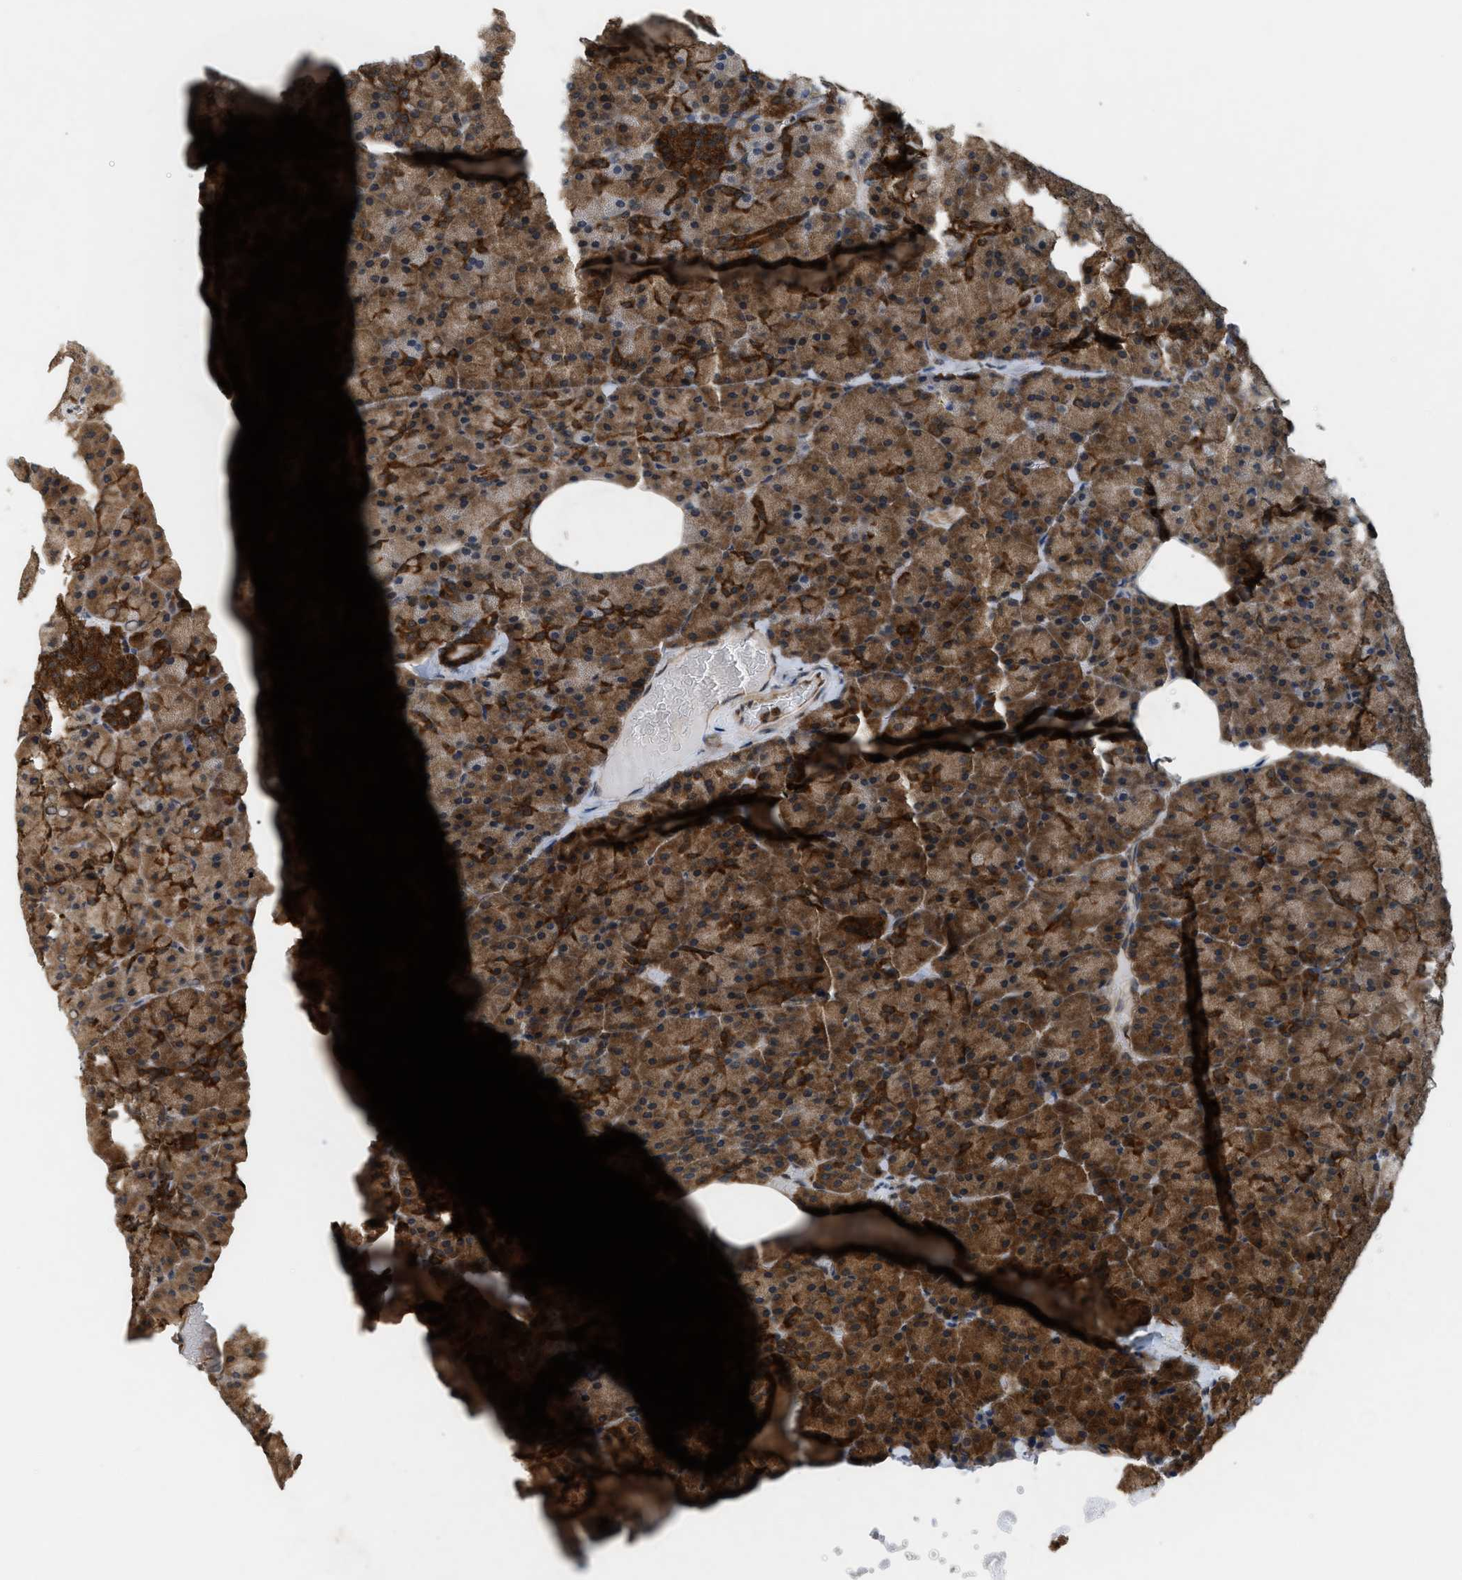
{"staining": {"intensity": "strong", "quantity": "25%-75%", "location": "cytoplasmic/membranous"}, "tissue": "pancreas", "cell_type": "Exocrine glandular cells", "image_type": "normal", "snomed": [{"axis": "morphology", "description": "Normal tissue, NOS"}, {"axis": "topography", "description": "Pancreas"}], "caption": "Immunohistochemical staining of unremarkable human pancreas reveals 25%-75% levels of strong cytoplasmic/membranous protein positivity in approximately 25%-75% of exocrine glandular cells.", "gene": "OXSR1", "patient": {"sex": "female", "age": 35}}